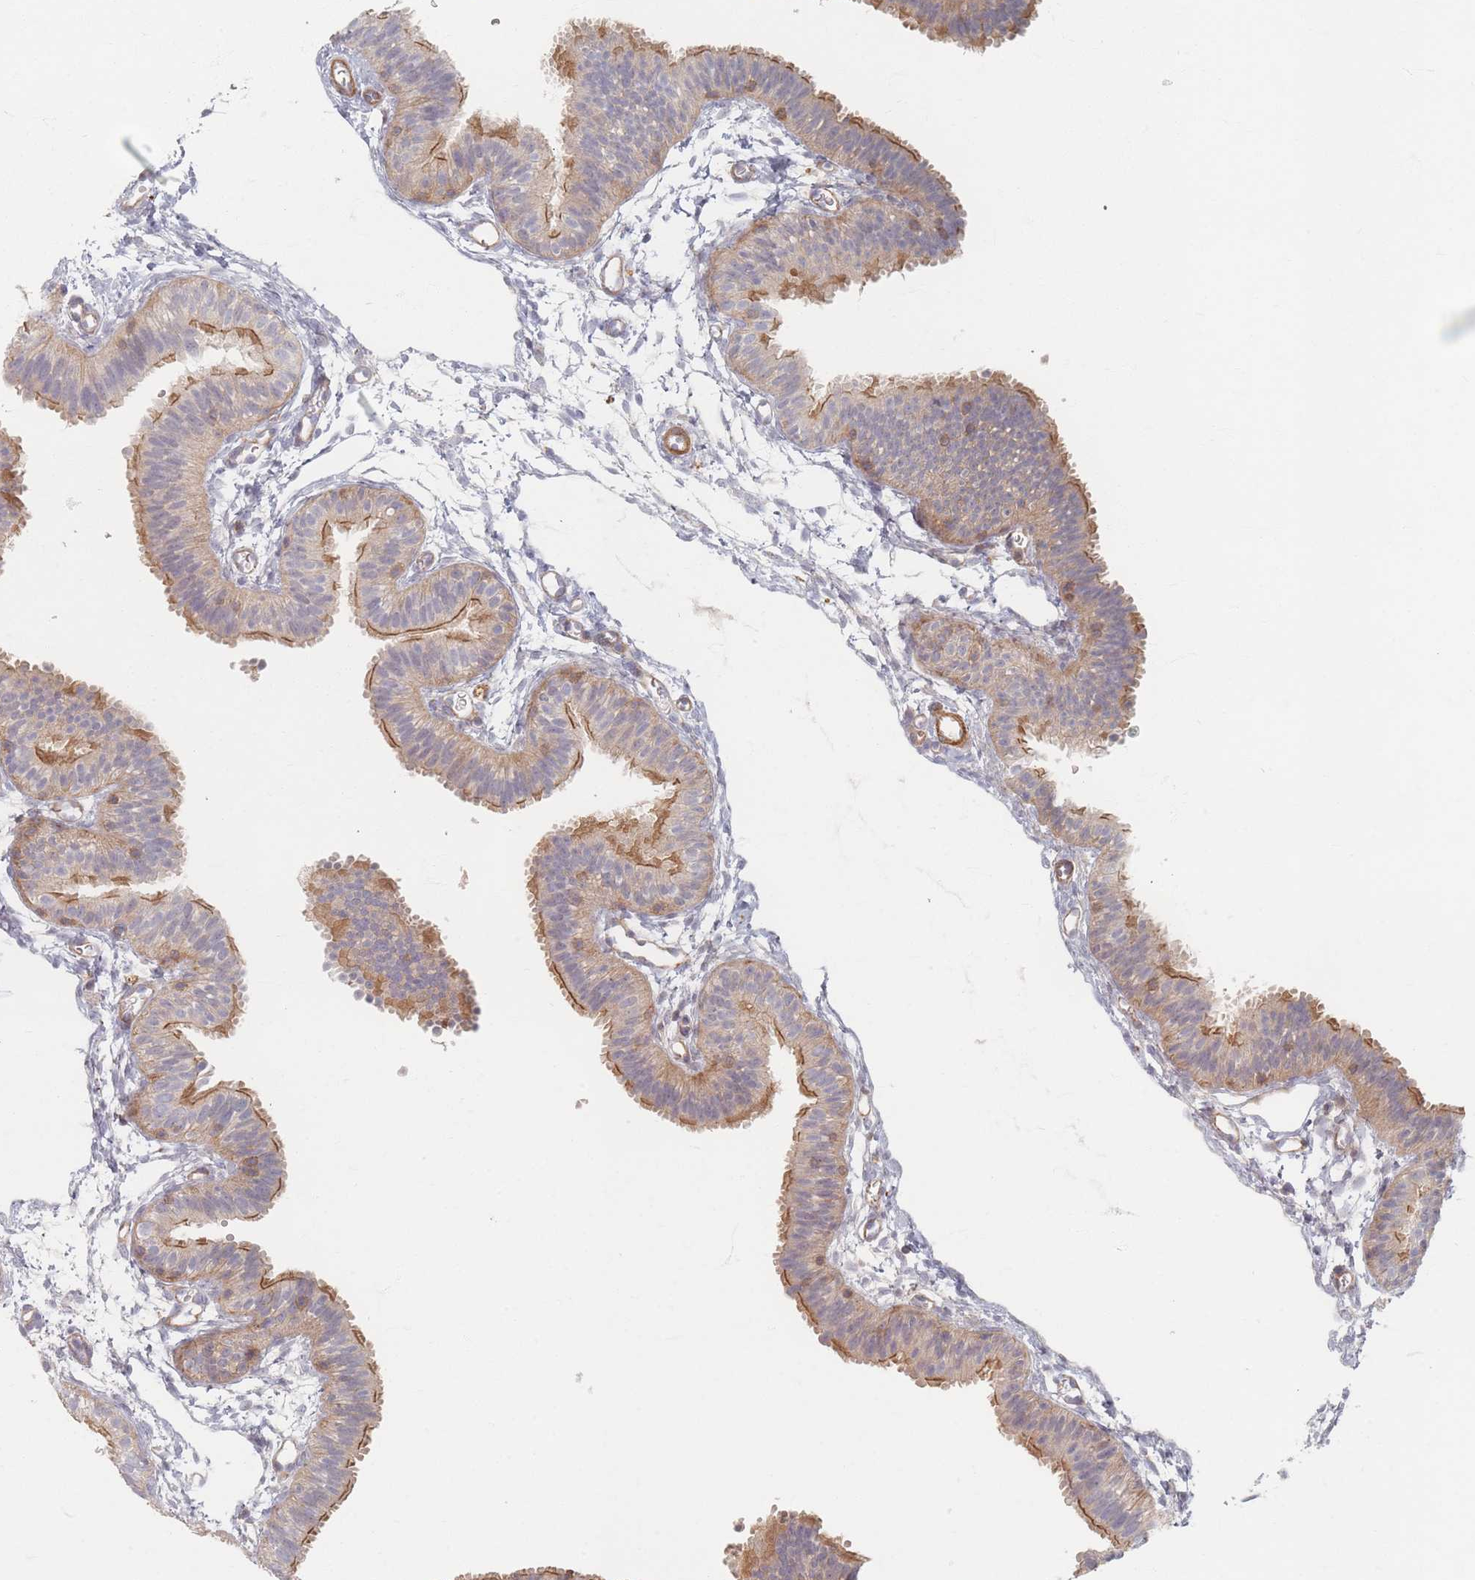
{"staining": {"intensity": "moderate", "quantity": "25%-75%", "location": "cytoplasmic/membranous"}, "tissue": "fallopian tube", "cell_type": "Glandular cells", "image_type": "normal", "snomed": [{"axis": "morphology", "description": "Normal tissue, NOS"}, {"axis": "topography", "description": "Fallopian tube"}], "caption": "Immunohistochemistry (IHC) (DAB) staining of unremarkable fallopian tube exhibits moderate cytoplasmic/membranous protein positivity in approximately 25%-75% of glandular cells. Using DAB (3,3'-diaminobenzidine) (brown) and hematoxylin (blue) stains, captured at high magnification using brightfield microscopy.", "gene": "ZKSCAN7", "patient": {"sex": "female", "age": 35}}